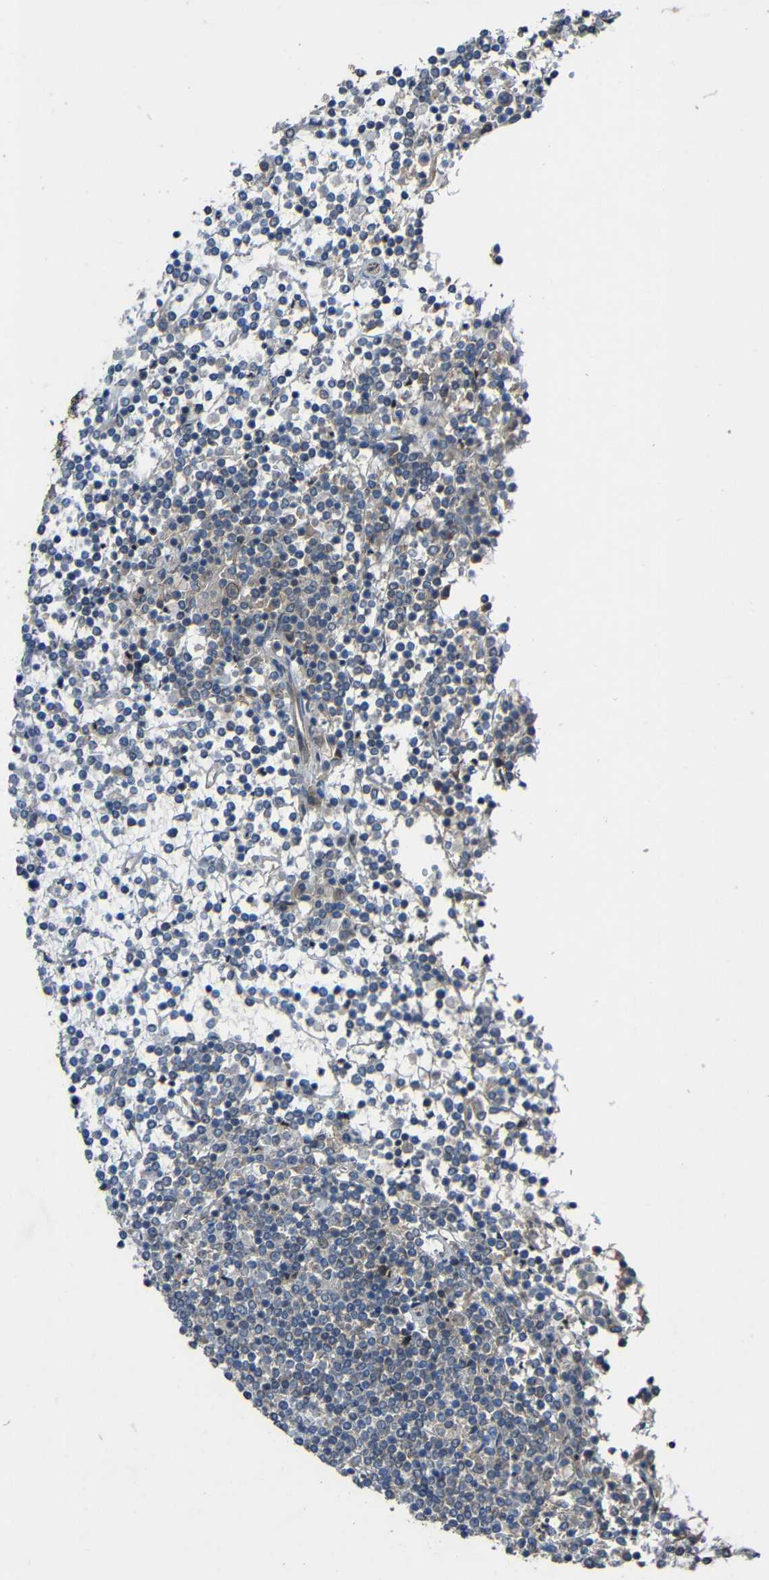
{"staining": {"intensity": "weak", "quantity": "25%-75%", "location": "cytoplasmic/membranous"}, "tissue": "lymphoma", "cell_type": "Tumor cells", "image_type": "cancer", "snomed": [{"axis": "morphology", "description": "Malignant lymphoma, non-Hodgkin's type, Low grade"}, {"axis": "topography", "description": "Spleen"}], "caption": "There is low levels of weak cytoplasmic/membranous staining in tumor cells of lymphoma, as demonstrated by immunohistochemical staining (brown color).", "gene": "CHST9", "patient": {"sex": "female", "age": 19}}